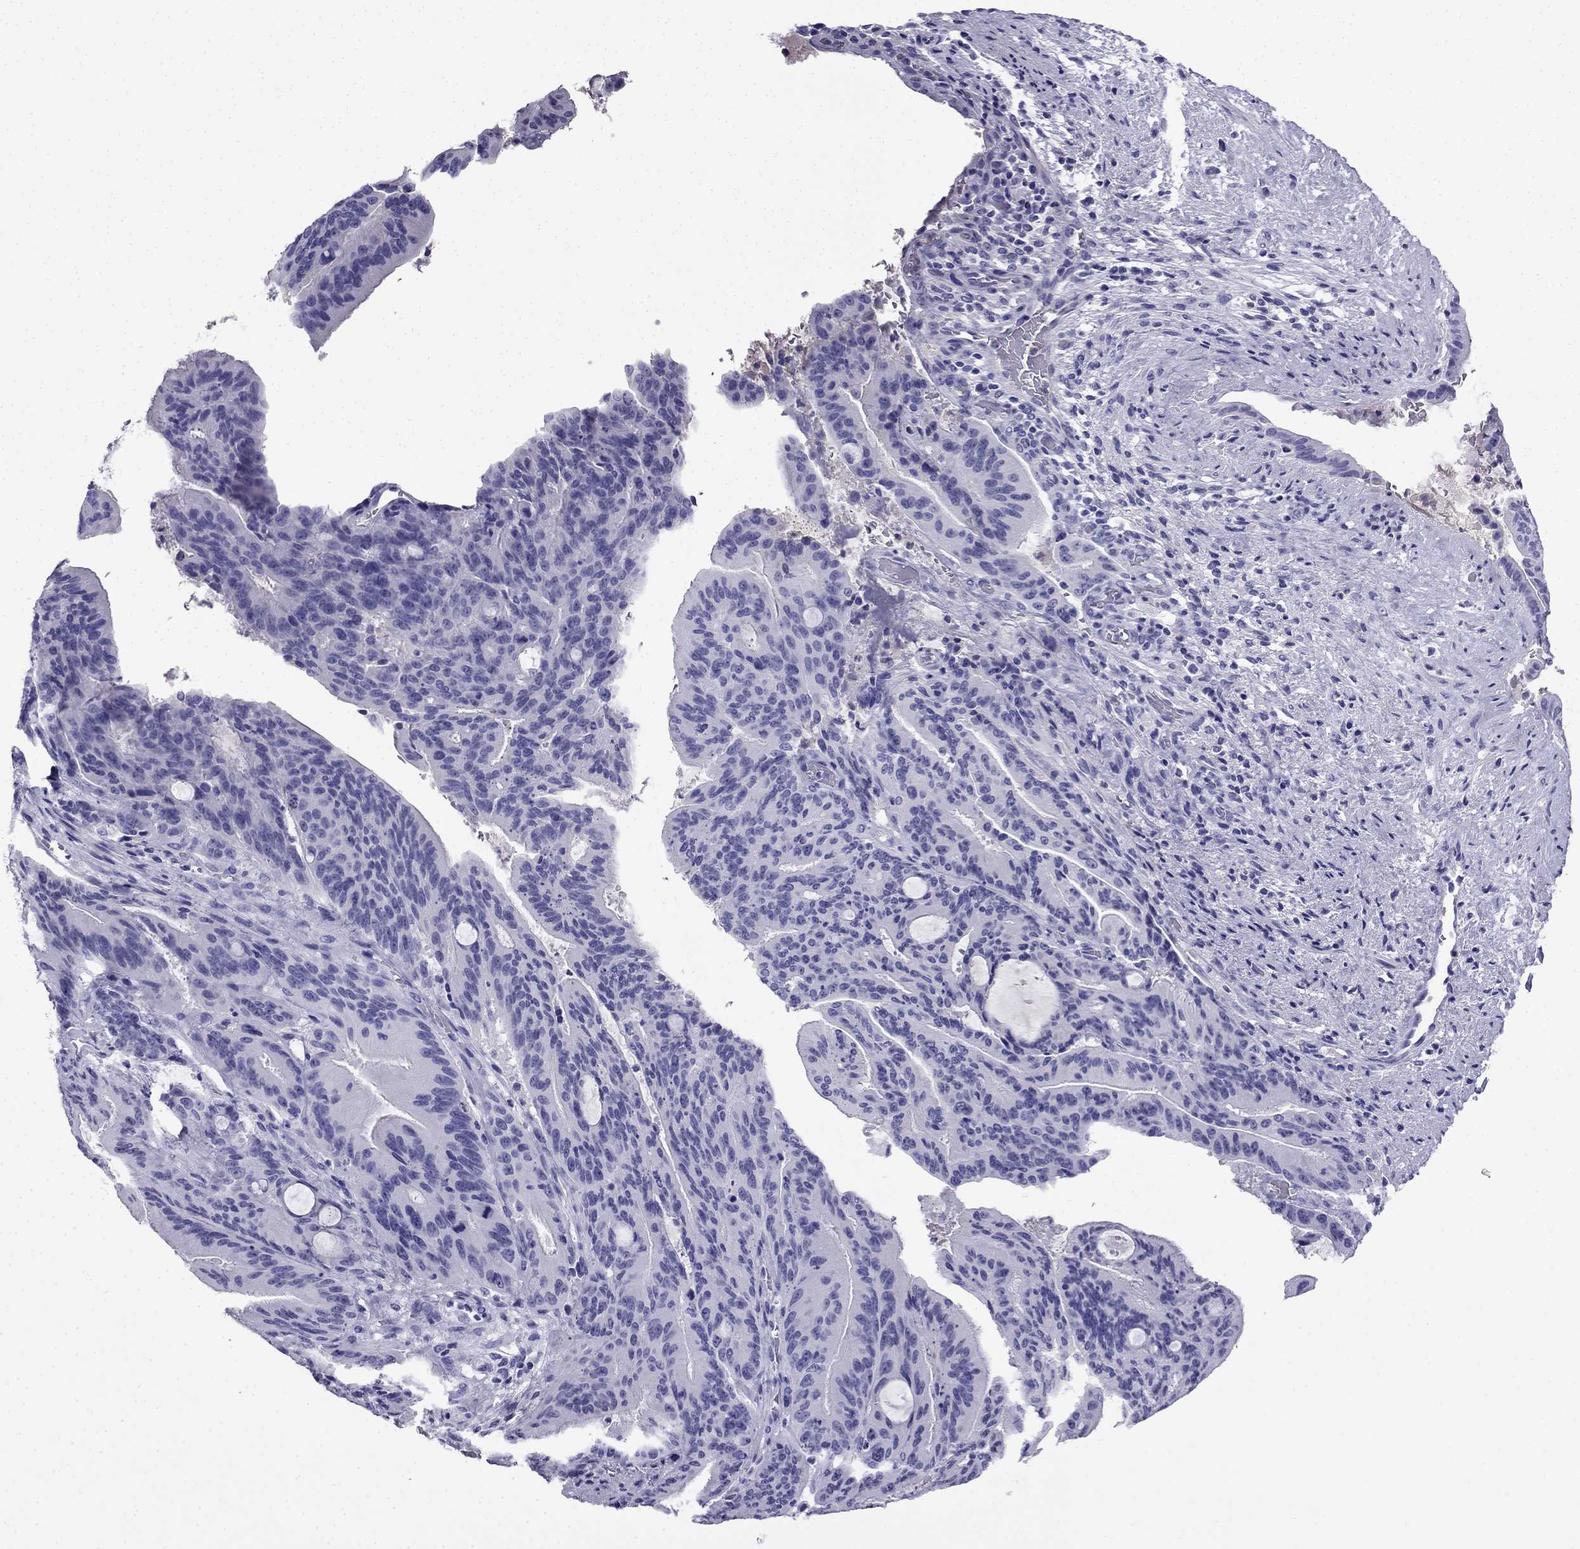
{"staining": {"intensity": "negative", "quantity": "none", "location": "none"}, "tissue": "liver cancer", "cell_type": "Tumor cells", "image_type": "cancer", "snomed": [{"axis": "morphology", "description": "Cholangiocarcinoma"}, {"axis": "topography", "description": "Liver"}], "caption": "Immunohistochemistry micrograph of neoplastic tissue: liver cancer stained with DAB demonstrates no significant protein positivity in tumor cells.", "gene": "CDHR4", "patient": {"sex": "female", "age": 73}}